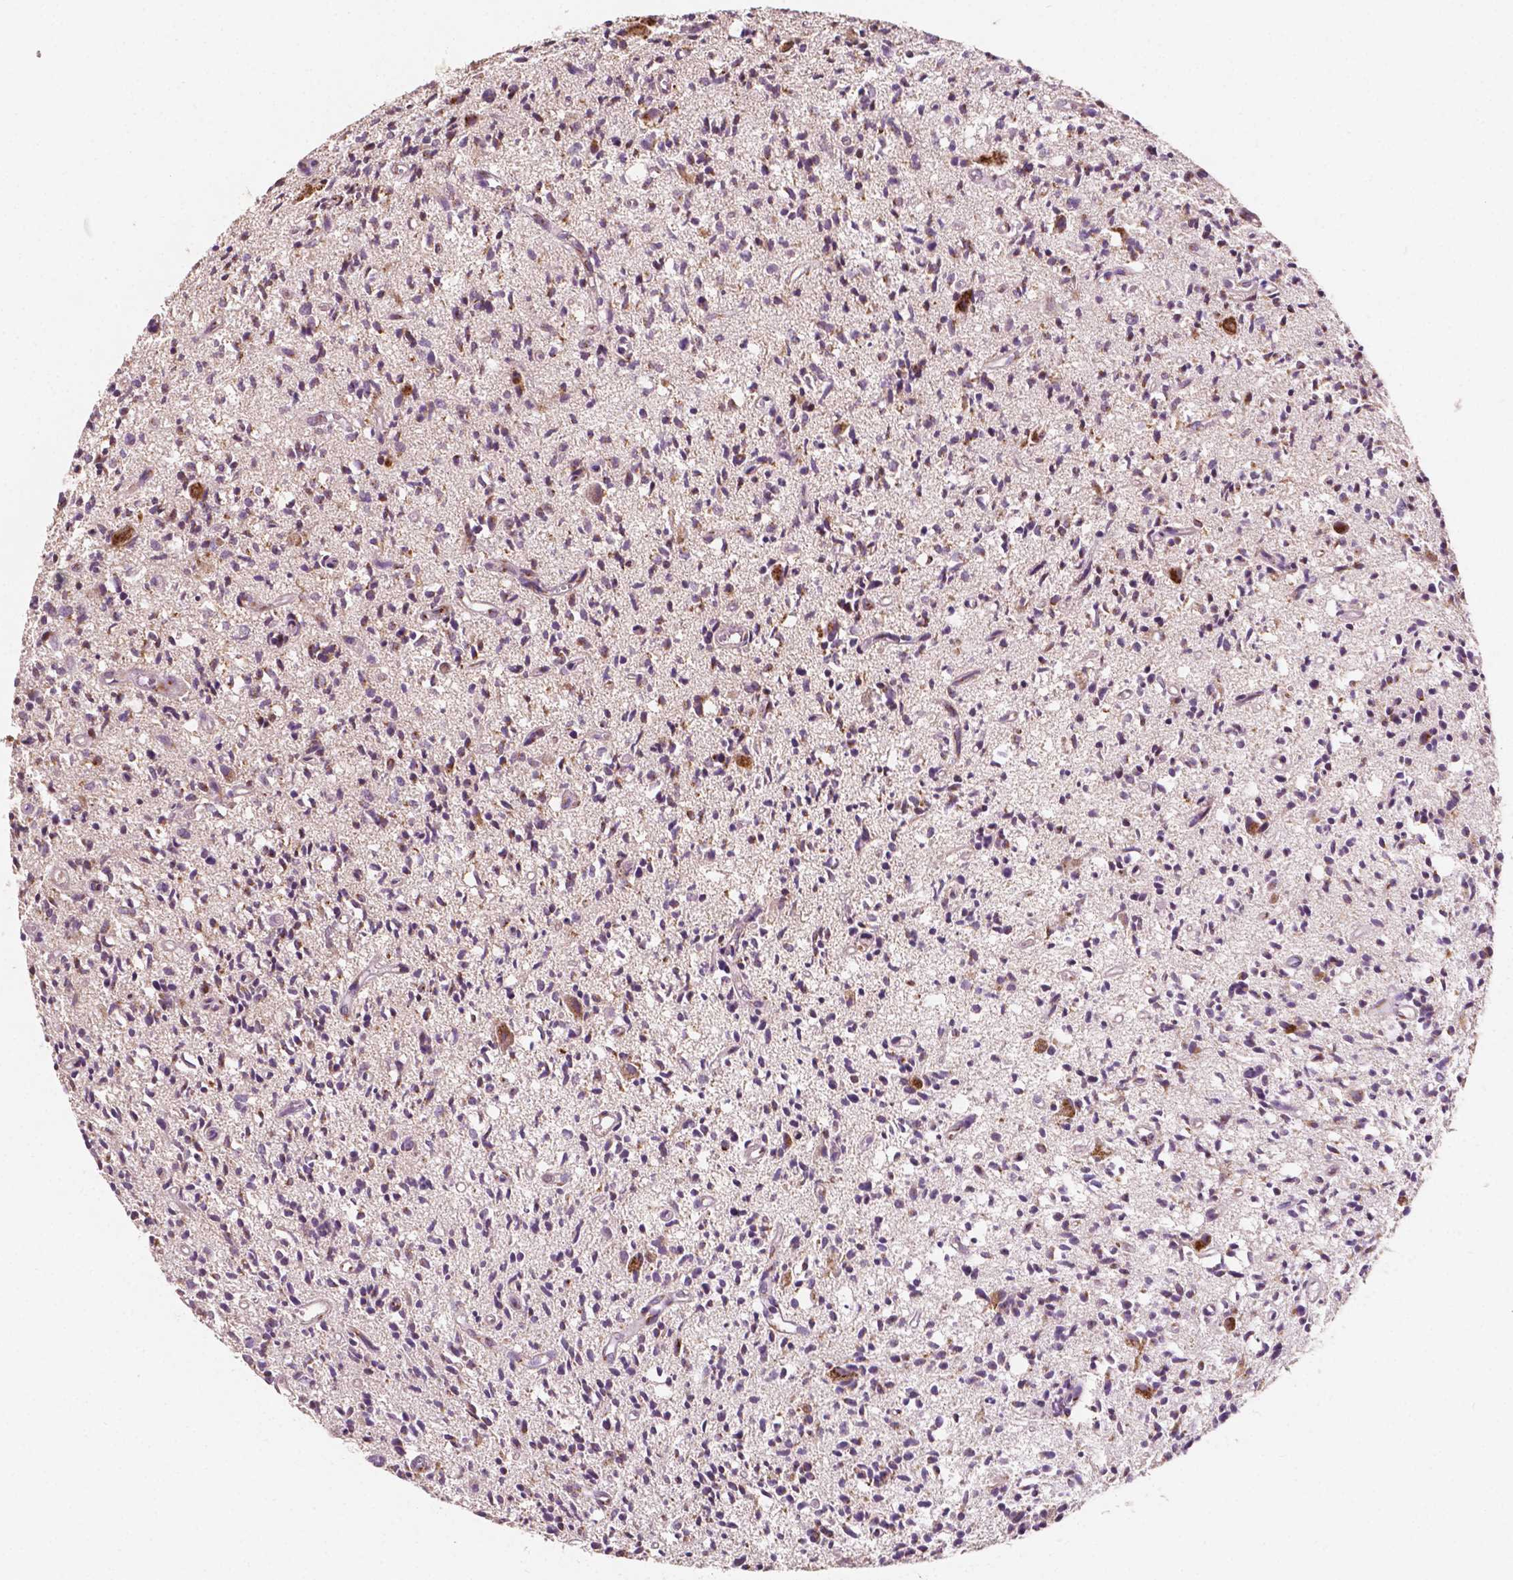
{"staining": {"intensity": "negative", "quantity": "none", "location": "none"}, "tissue": "glioma", "cell_type": "Tumor cells", "image_type": "cancer", "snomed": [{"axis": "morphology", "description": "Glioma, malignant, Low grade"}, {"axis": "topography", "description": "Brain"}], "caption": "An image of human glioma is negative for staining in tumor cells.", "gene": "EBAG9", "patient": {"sex": "male", "age": 64}}